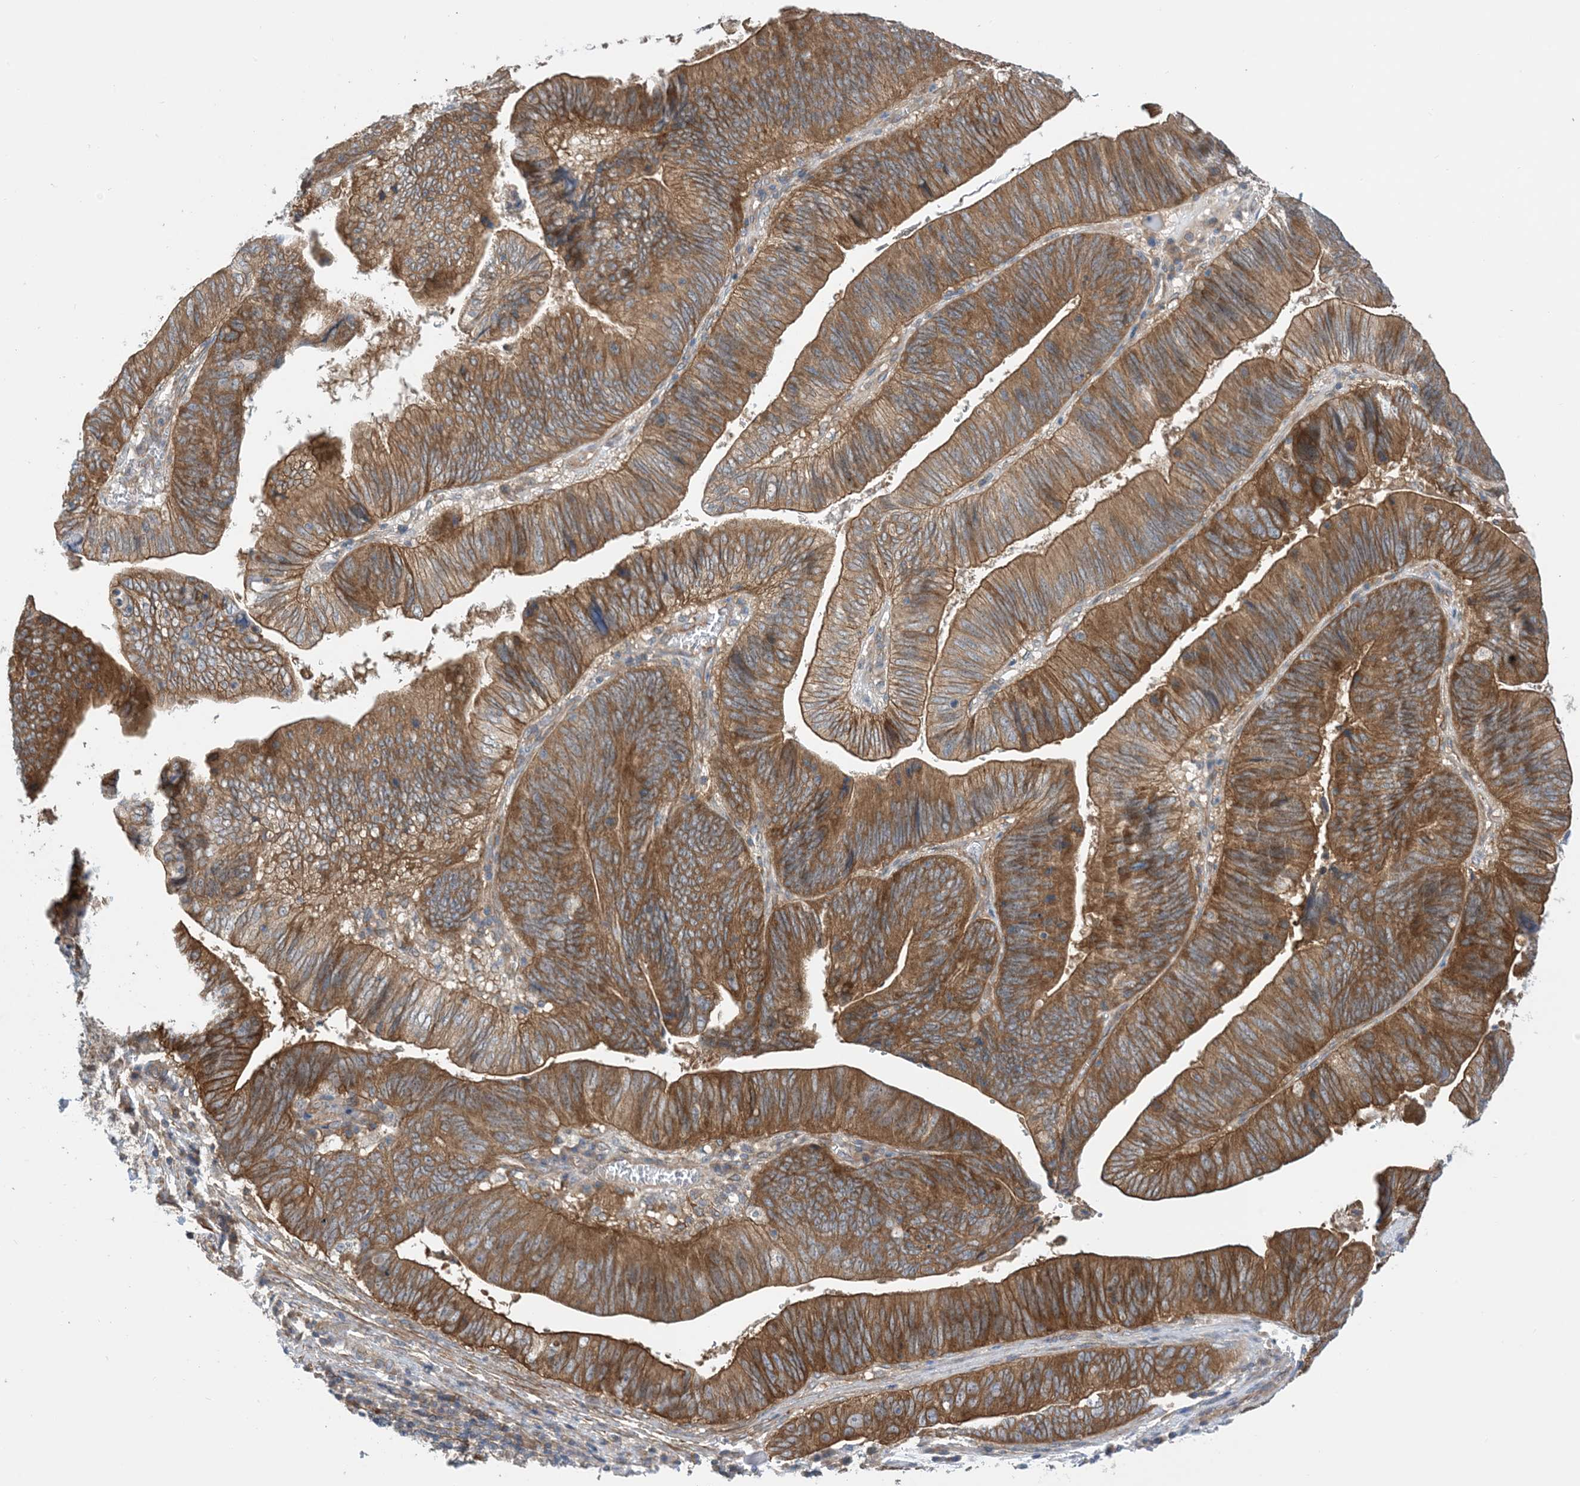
{"staining": {"intensity": "strong", "quantity": ">75%", "location": "cytoplasmic/membranous"}, "tissue": "pancreatic cancer", "cell_type": "Tumor cells", "image_type": "cancer", "snomed": [{"axis": "morphology", "description": "Adenocarcinoma, NOS"}, {"axis": "topography", "description": "Pancreas"}], "caption": "Tumor cells reveal high levels of strong cytoplasmic/membranous staining in approximately >75% of cells in pancreatic adenocarcinoma.", "gene": "EHBP1", "patient": {"sex": "male", "age": 63}}